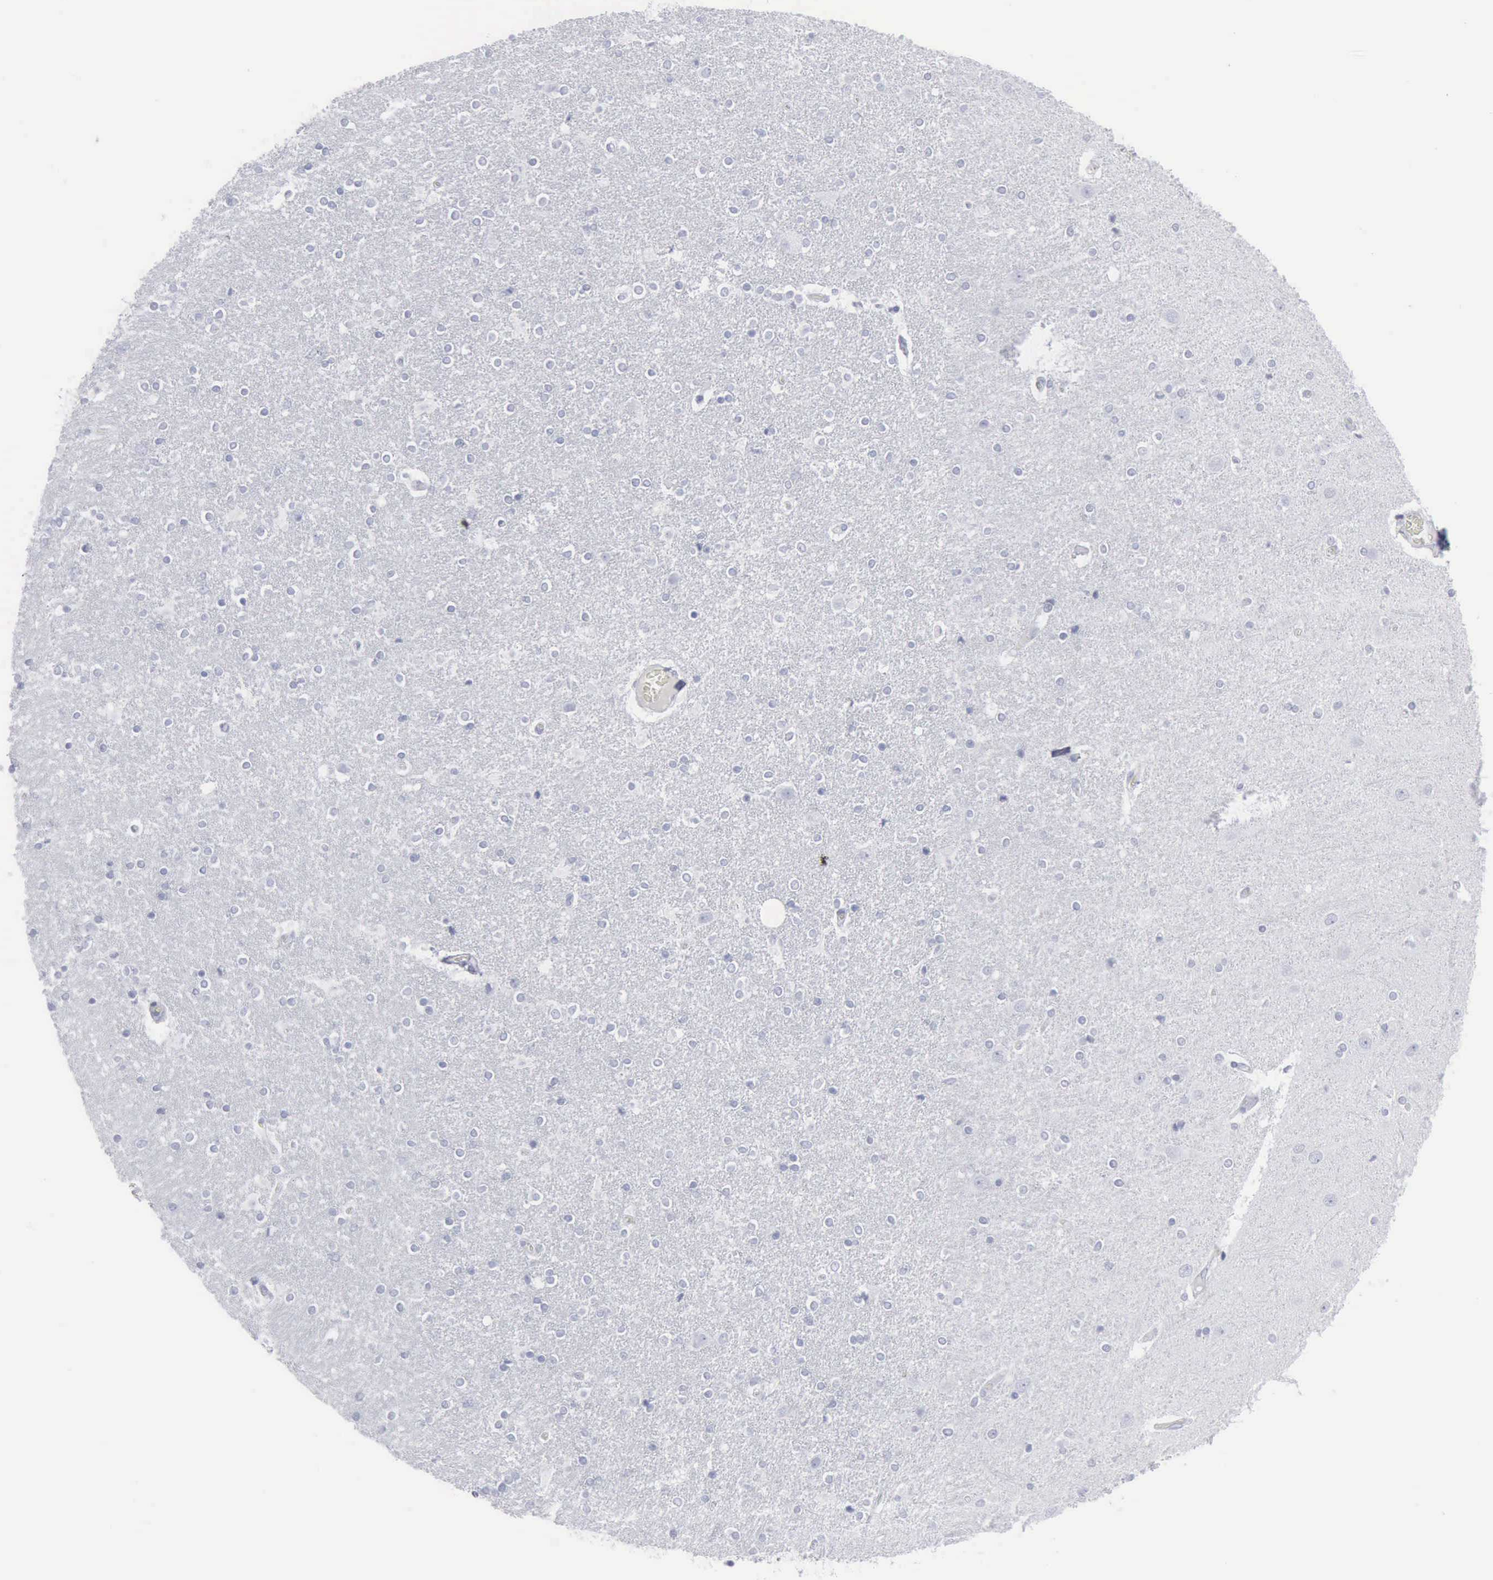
{"staining": {"intensity": "negative", "quantity": "none", "location": "none"}, "tissue": "caudate", "cell_type": "Glial cells", "image_type": "normal", "snomed": [{"axis": "morphology", "description": "Normal tissue, NOS"}, {"axis": "topography", "description": "Lateral ventricle wall"}], "caption": "Photomicrograph shows no significant protein positivity in glial cells of benign caudate.", "gene": "VCAM1", "patient": {"sex": "female", "age": 54}}